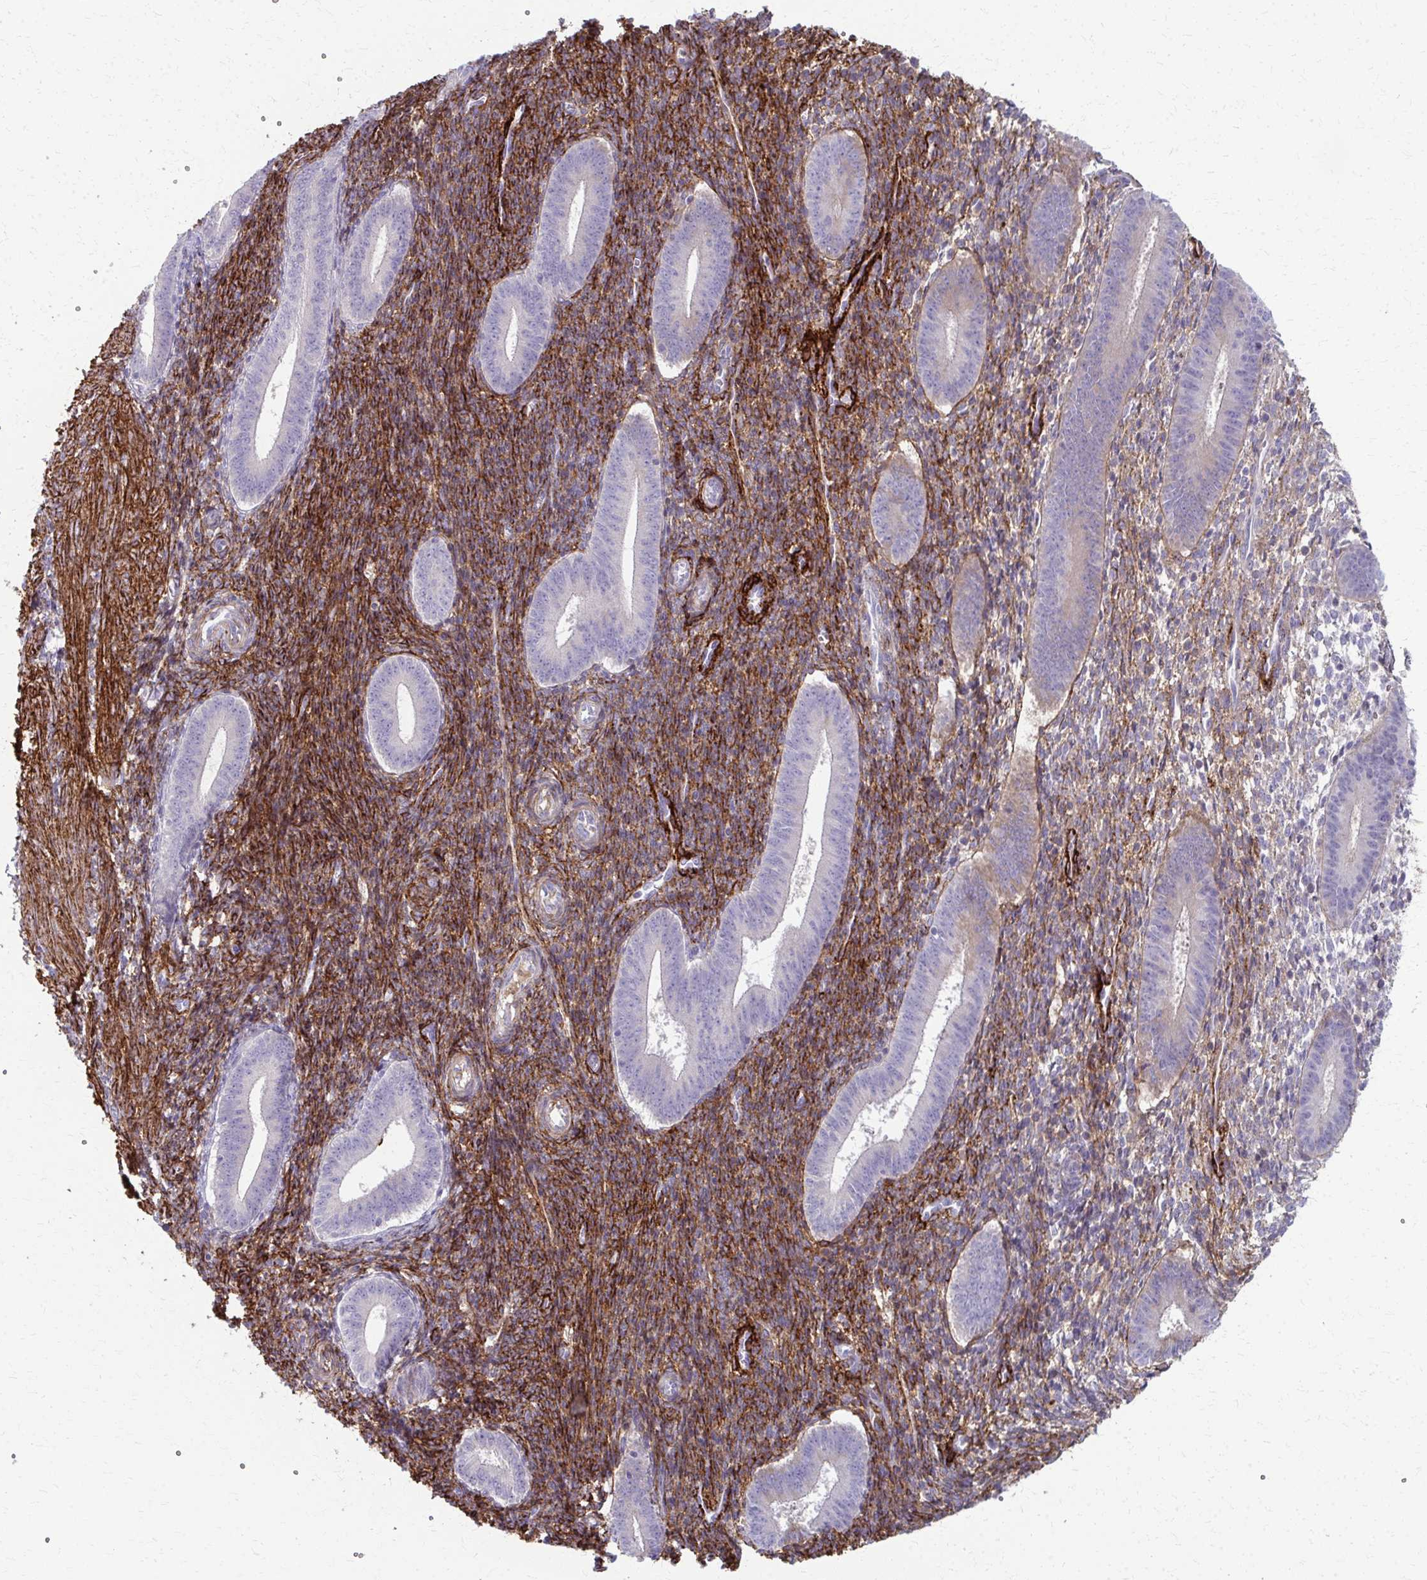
{"staining": {"intensity": "strong", "quantity": "25%-75%", "location": "cytoplasmic/membranous"}, "tissue": "endometrium", "cell_type": "Cells in endometrial stroma", "image_type": "normal", "snomed": [{"axis": "morphology", "description": "Normal tissue, NOS"}, {"axis": "topography", "description": "Endometrium"}], "caption": "Cells in endometrial stroma exhibit high levels of strong cytoplasmic/membranous staining in about 25%-75% of cells in unremarkable human endometrium. (DAB = brown stain, brightfield microscopy at high magnification).", "gene": "ADIPOQ", "patient": {"sex": "female", "age": 25}}